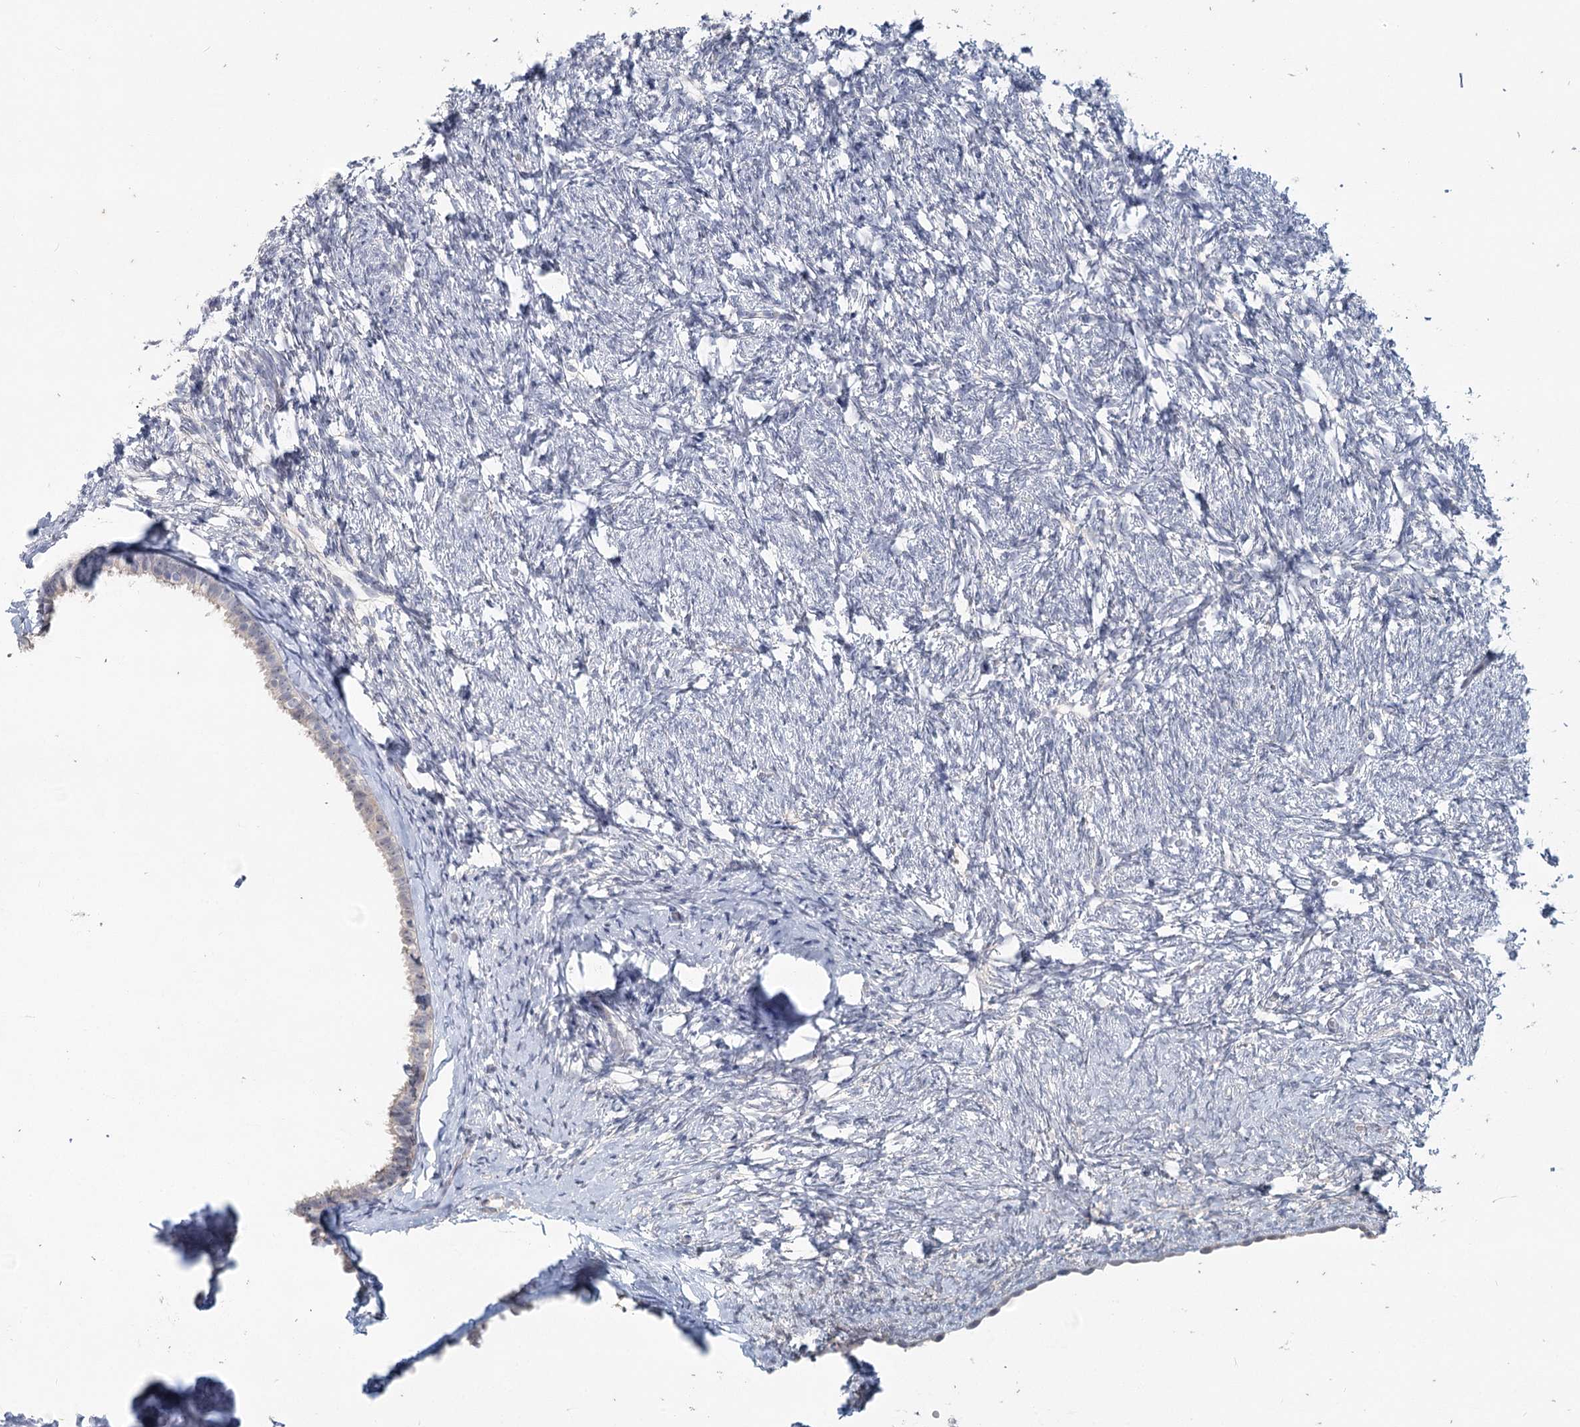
{"staining": {"intensity": "negative", "quantity": "none", "location": "none"}, "tissue": "ovary", "cell_type": "Follicle cells", "image_type": "normal", "snomed": [{"axis": "morphology", "description": "Normal tissue, NOS"}, {"axis": "topography", "description": "Ovary"}], "caption": "IHC of unremarkable human ovary exhibits no expression in follicle cells.", "gene": "SLC9A3", "patient": {"sex": "female", "age": 60}}